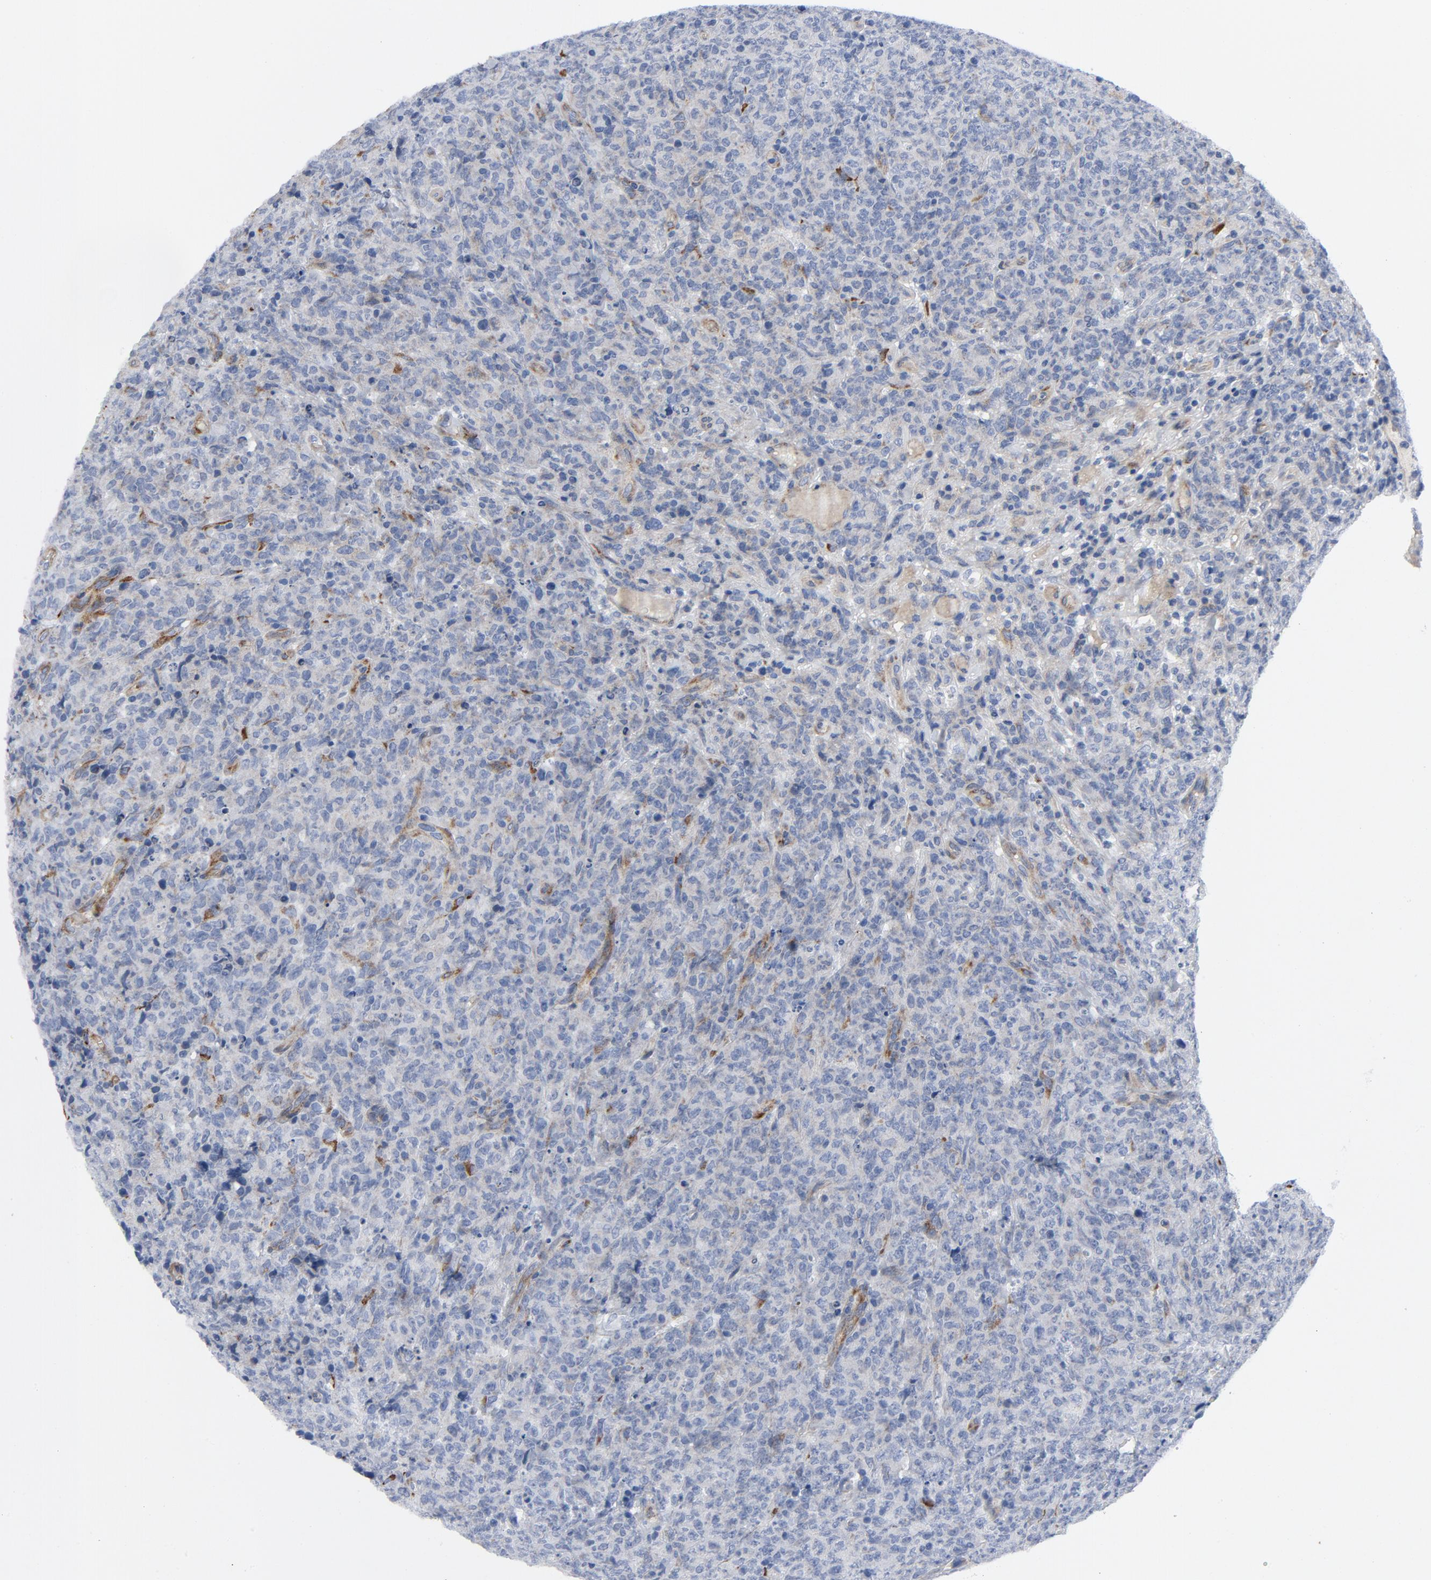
{"staining": {"intensity": "negative", "quantity": "none", "location": "none"}, "tissue": "lymphoma", "cell_type": "Tumor cells", "image_type": "cancer", "snomed": [{"axis": "morphology", "description": "Malignant lymphoma, non-Hodgkin's type, High grade"}, {"axis": "topography", "description": "Tonsil"}], "caption": "Immunohistochemistry photomicrograph of human lymphoma stained for a protein (brown), which demonstrates no positivity in tumor cells.", "gene": "LAMC1", "patient": {"sex": "female", "age": 36}}